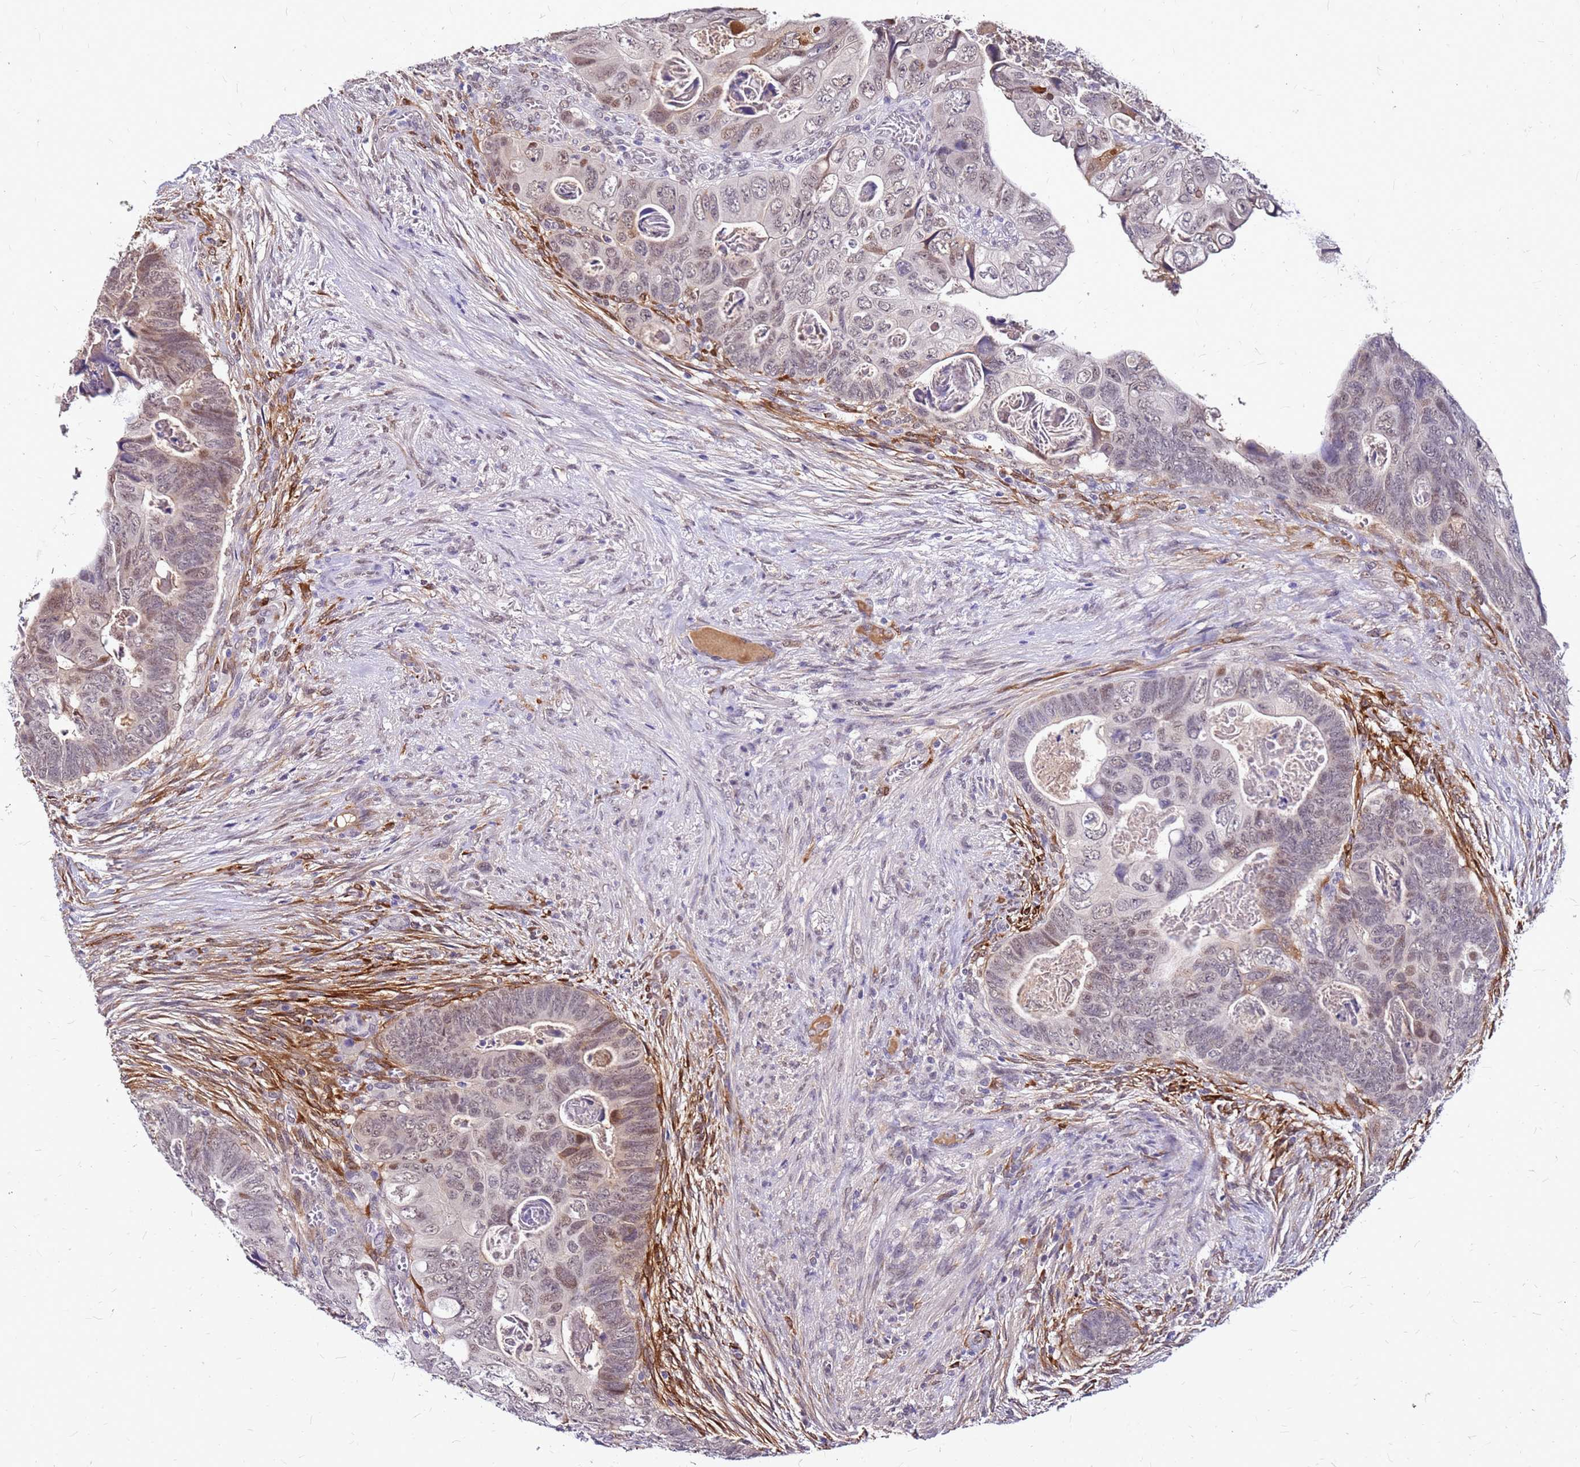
{"staining": {"intensity": "weak", "quantity": "25%-75%", "location": "nuclear"}, "tissue": "colorectal cancer", "cell_type": "Tumor cells", "image_type": "cancer", "snomed": [{"axis": "morphology", "description": "Adenocarcinoma, NOS"}, {"axis": "topography", "description": "Rectum"}], "caption": "Human colorectal adenocarcinoma stained for a protein (brown) exhibits weak nuclear positive positivity in about 25%-75% of tumor cells.", "gene": "ALDH1A3", "patient": {"sex": "female", "age": 78}}